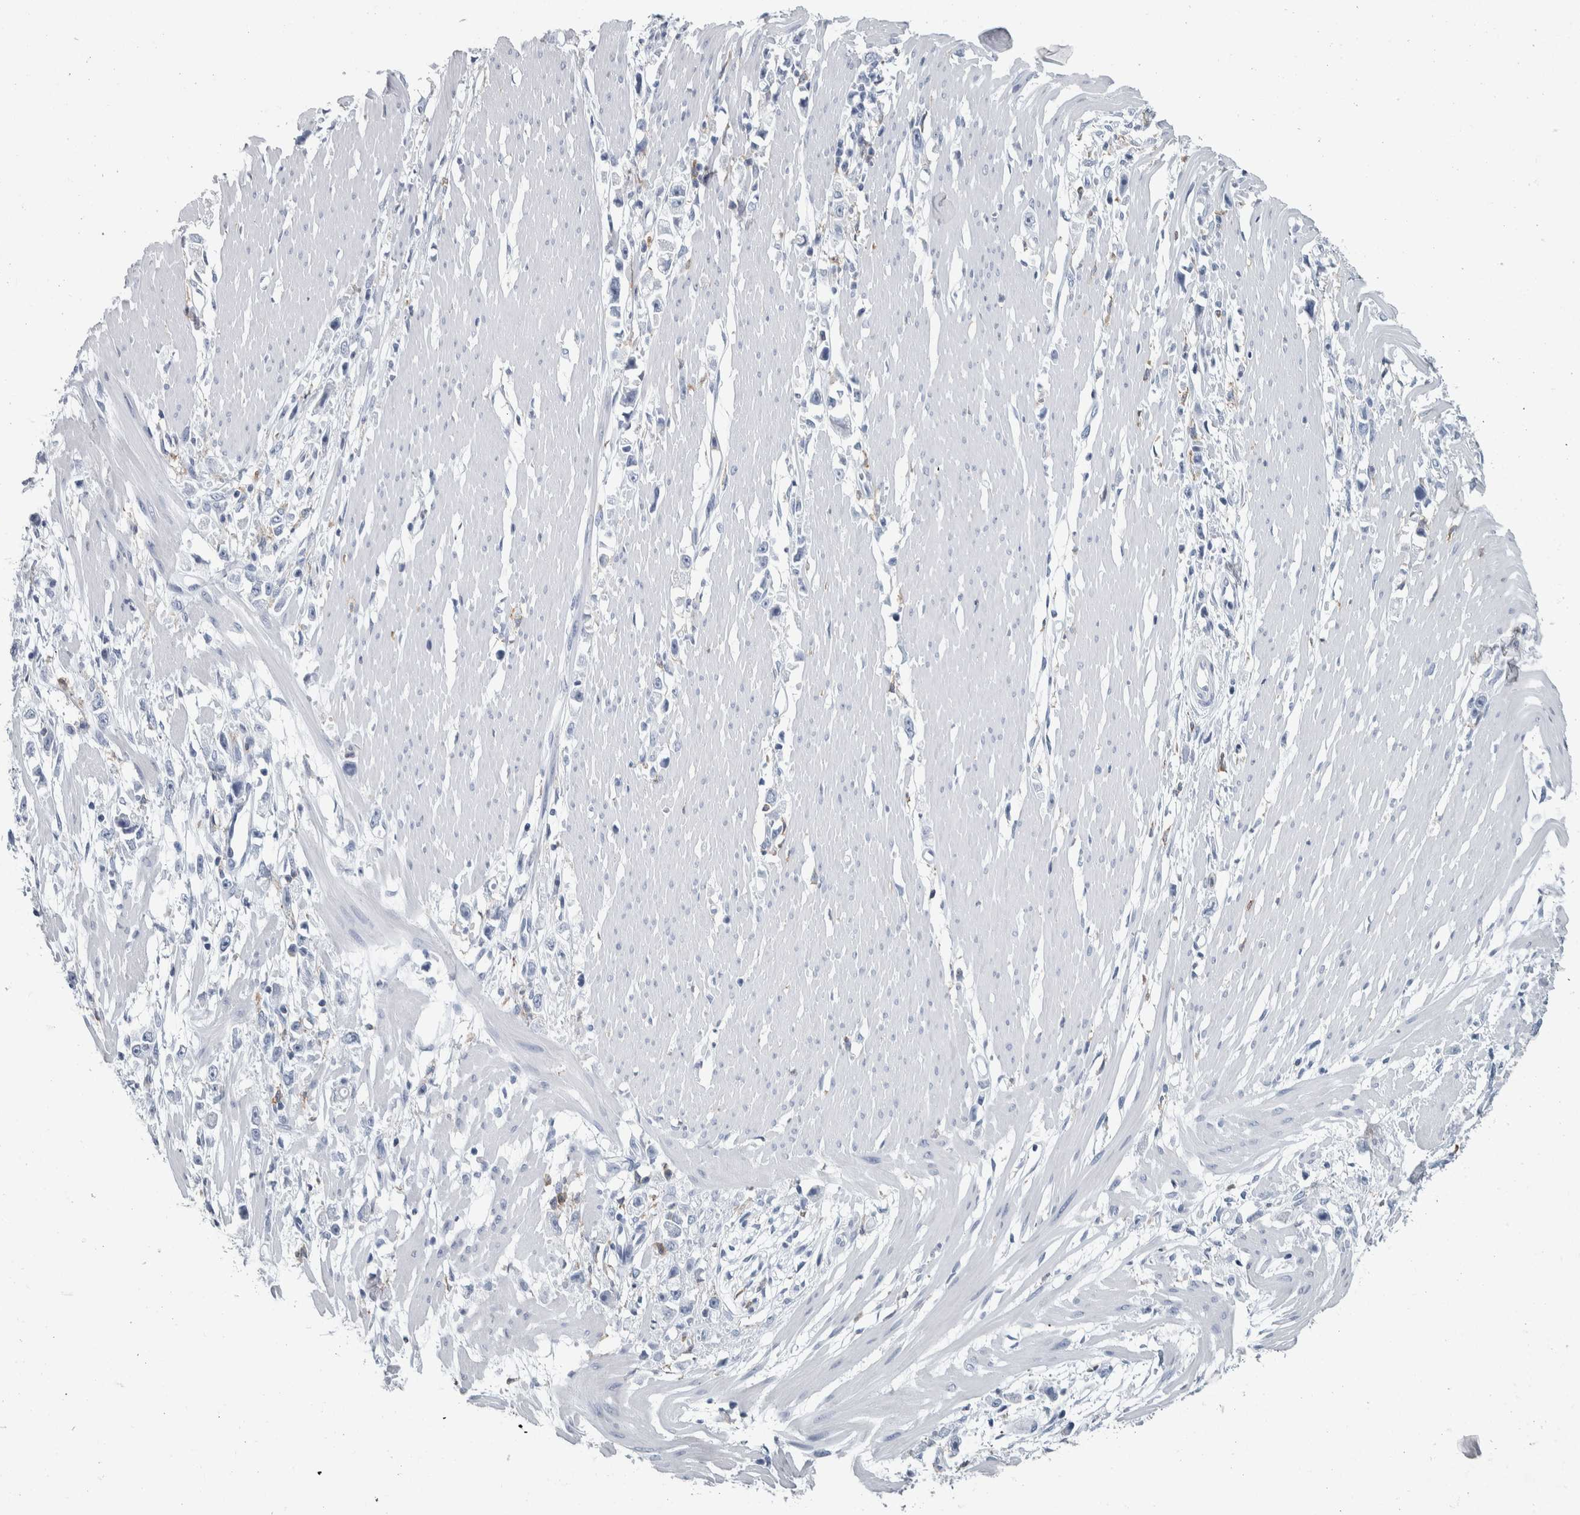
{"staining": {"intensity": "negative", "quantity": "none", "location": "none"}, "tissue": "stomach cancer", "cell_type": "Tumor cells", "image_type": "cancer", "snomed": [{"axis": "morphology", "description": "Adenocarcinoma, NOS"}, {"axis": "topography", "description": "Stomach"}], "caption": "Tumor cells are negative for brown protein staining in stomach adenocarcinoma. The staining is performed using DAB (3,3'-diaminobenzidine) brown chromogen with nuclei counter-stained in using hematoxylin.", "gene": "SKAP2", "patient": {"sex": "female", "age": 59}}